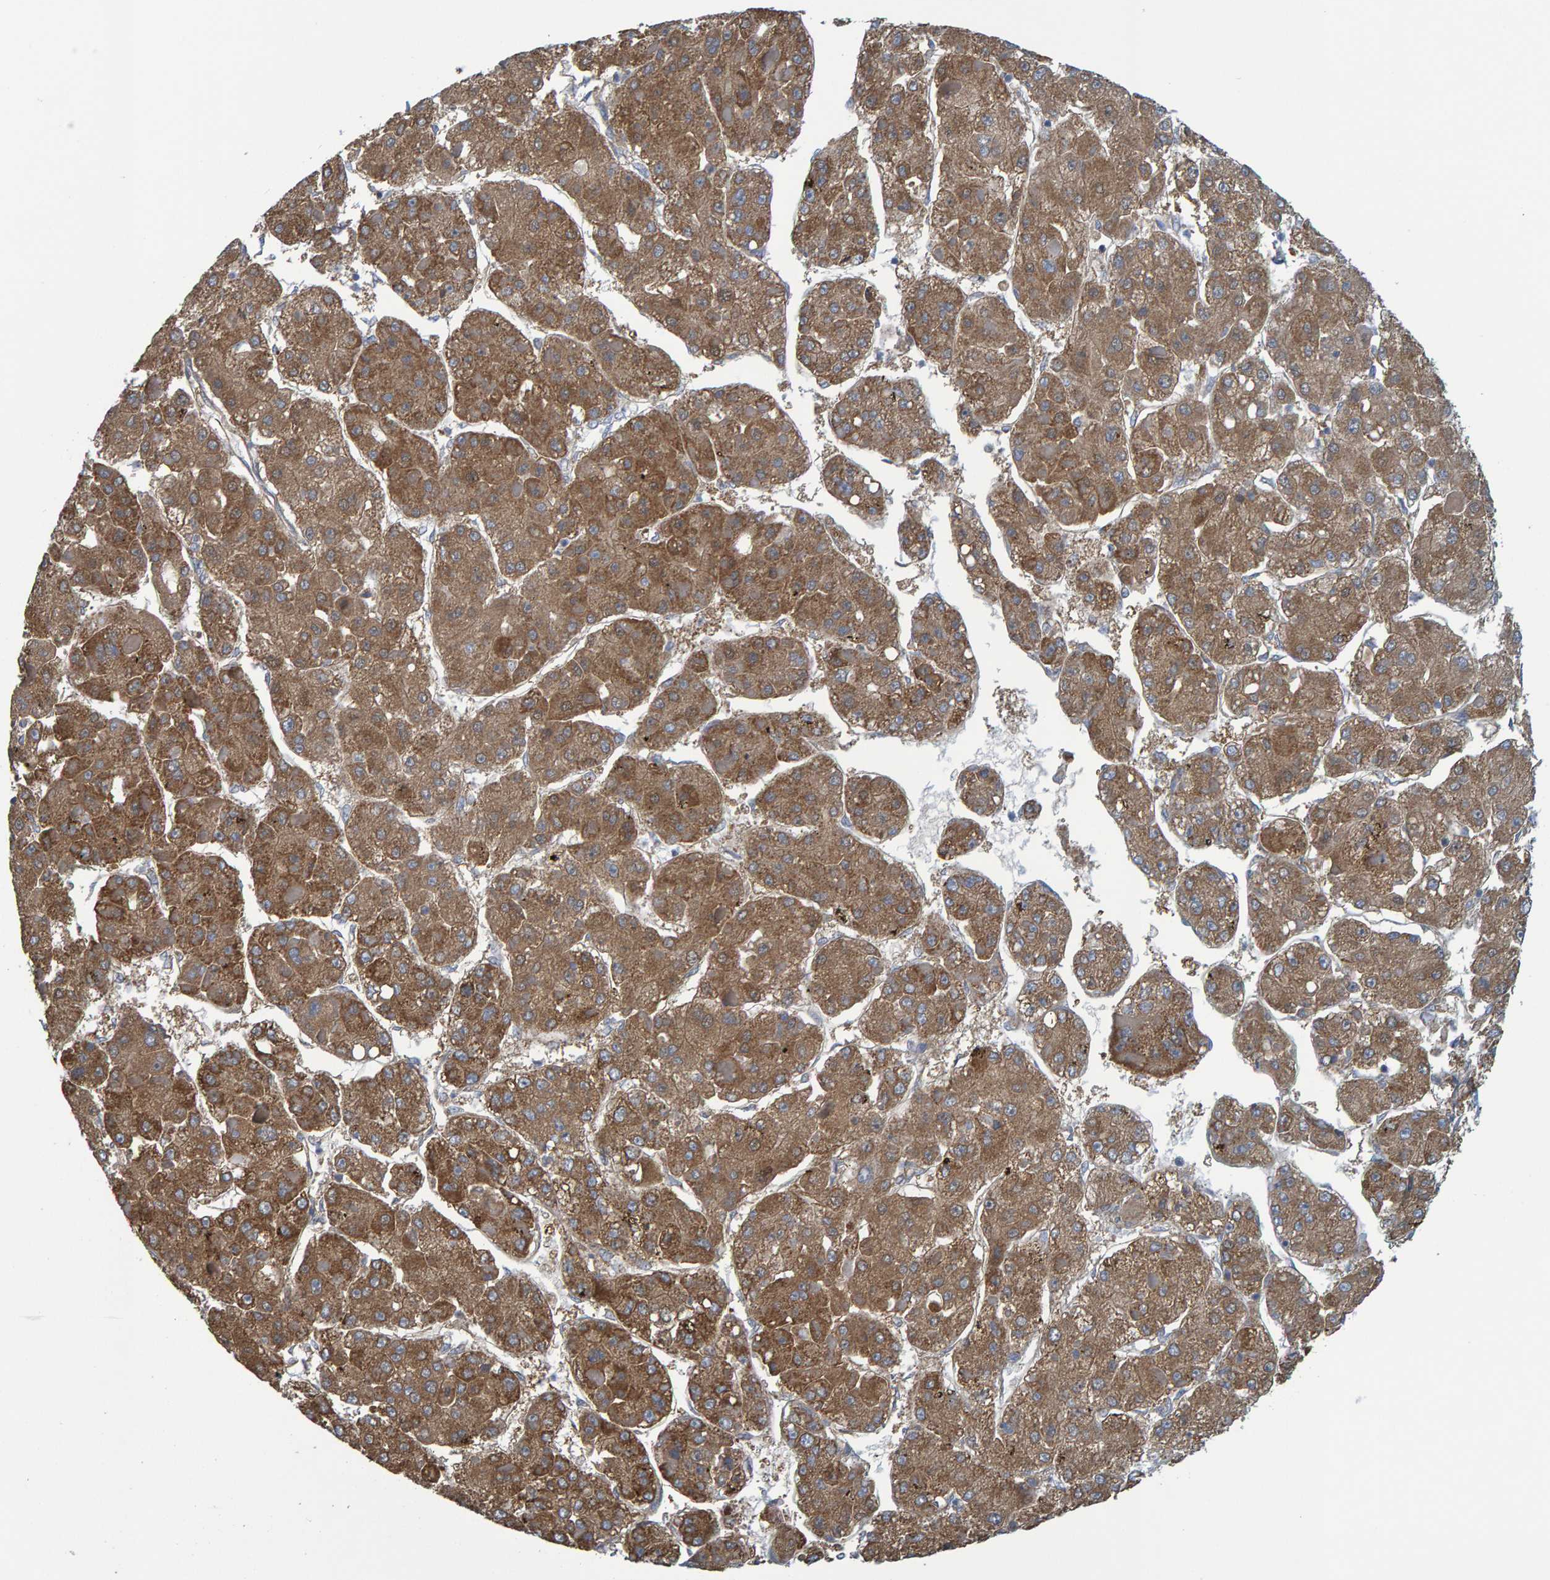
{"staining": {"intensity": "moderate", "quantity": ">75%", "location": "cytoplasmic/membranous"}, "tissue": "liver cancer", "cell_type": "Tumor cells", "image_type": "cancer", "snomed": [{"axis": "morphology", "description": "Carcinoma, Hepatocellular, NOS"}, {"axis": "topography", "description": "Liver"}], "caption": "IHC photomicrograph of human liver hepatocellular carcinoma stained for a protein (brown), which displays medium levels of moderate cytoplasmic/membranous staining in about >75% of tumor cells.", "gene": "MRPS7", "patient": {"sex": "female", "age": 73}}